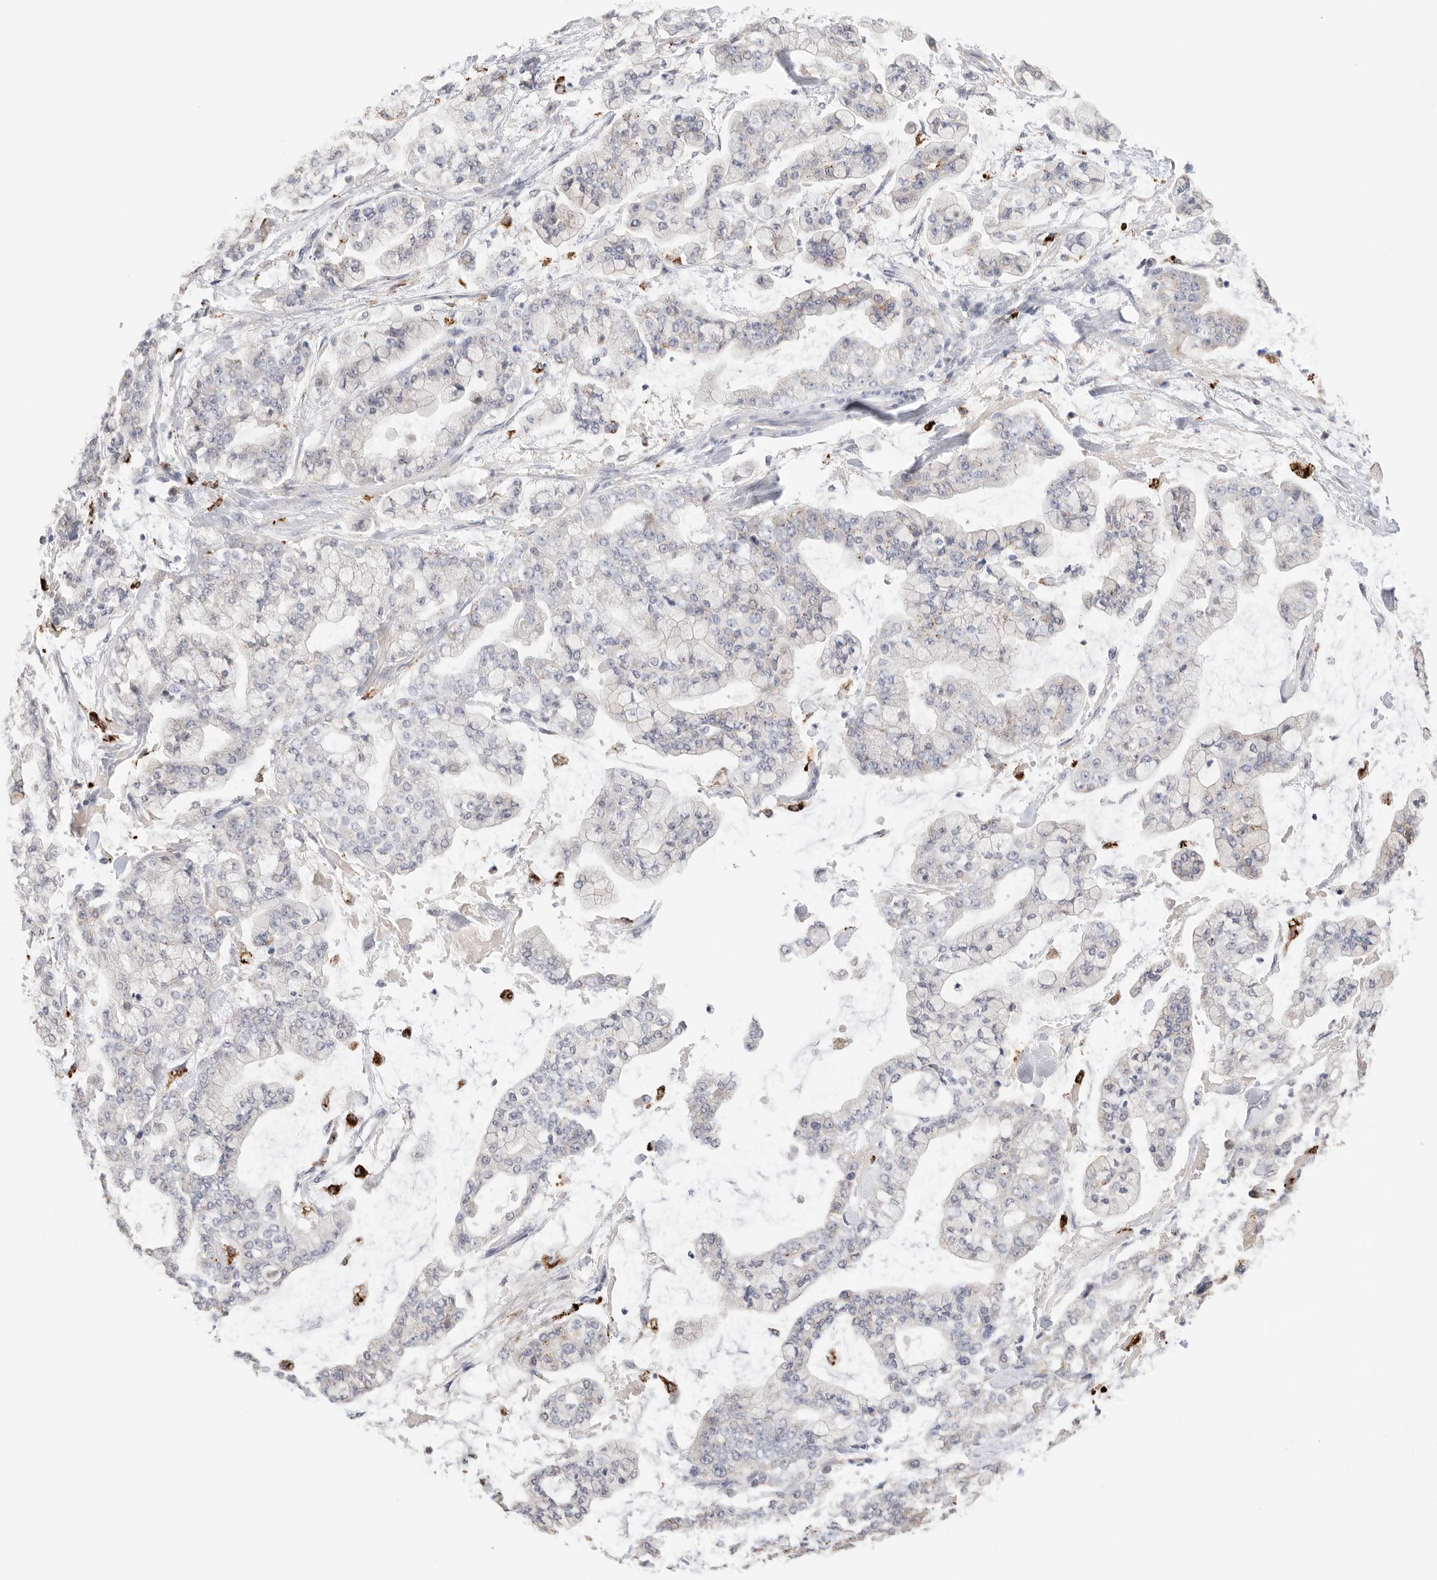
{"staining": {"intensity": "moderate", "quantity": "<25%", "location": "cytoplasmic/membranous"}, "tissue": "stomach cancer", "cell_type": "Tumor cells", "image_type": "cancer", "snomed": [{"axis": "morphology", "description": "Normal tissue, NOS"}, {"axis": "morphology", "description": "Adenocarcinoma, NOS"}, {"axis": "topography", "description": "Stomach, upper"}, {"axis": "topography", "description": "Stomach"}], "caption": "The micrograph demonstrates staining of stomach cancer (adenocarcinoma), revealing moderate cytoplasmic/membranous protein expression (brown color) within tumor cells.", "gene": "GGH", "patient": {"sex": "male", "age": 76}}